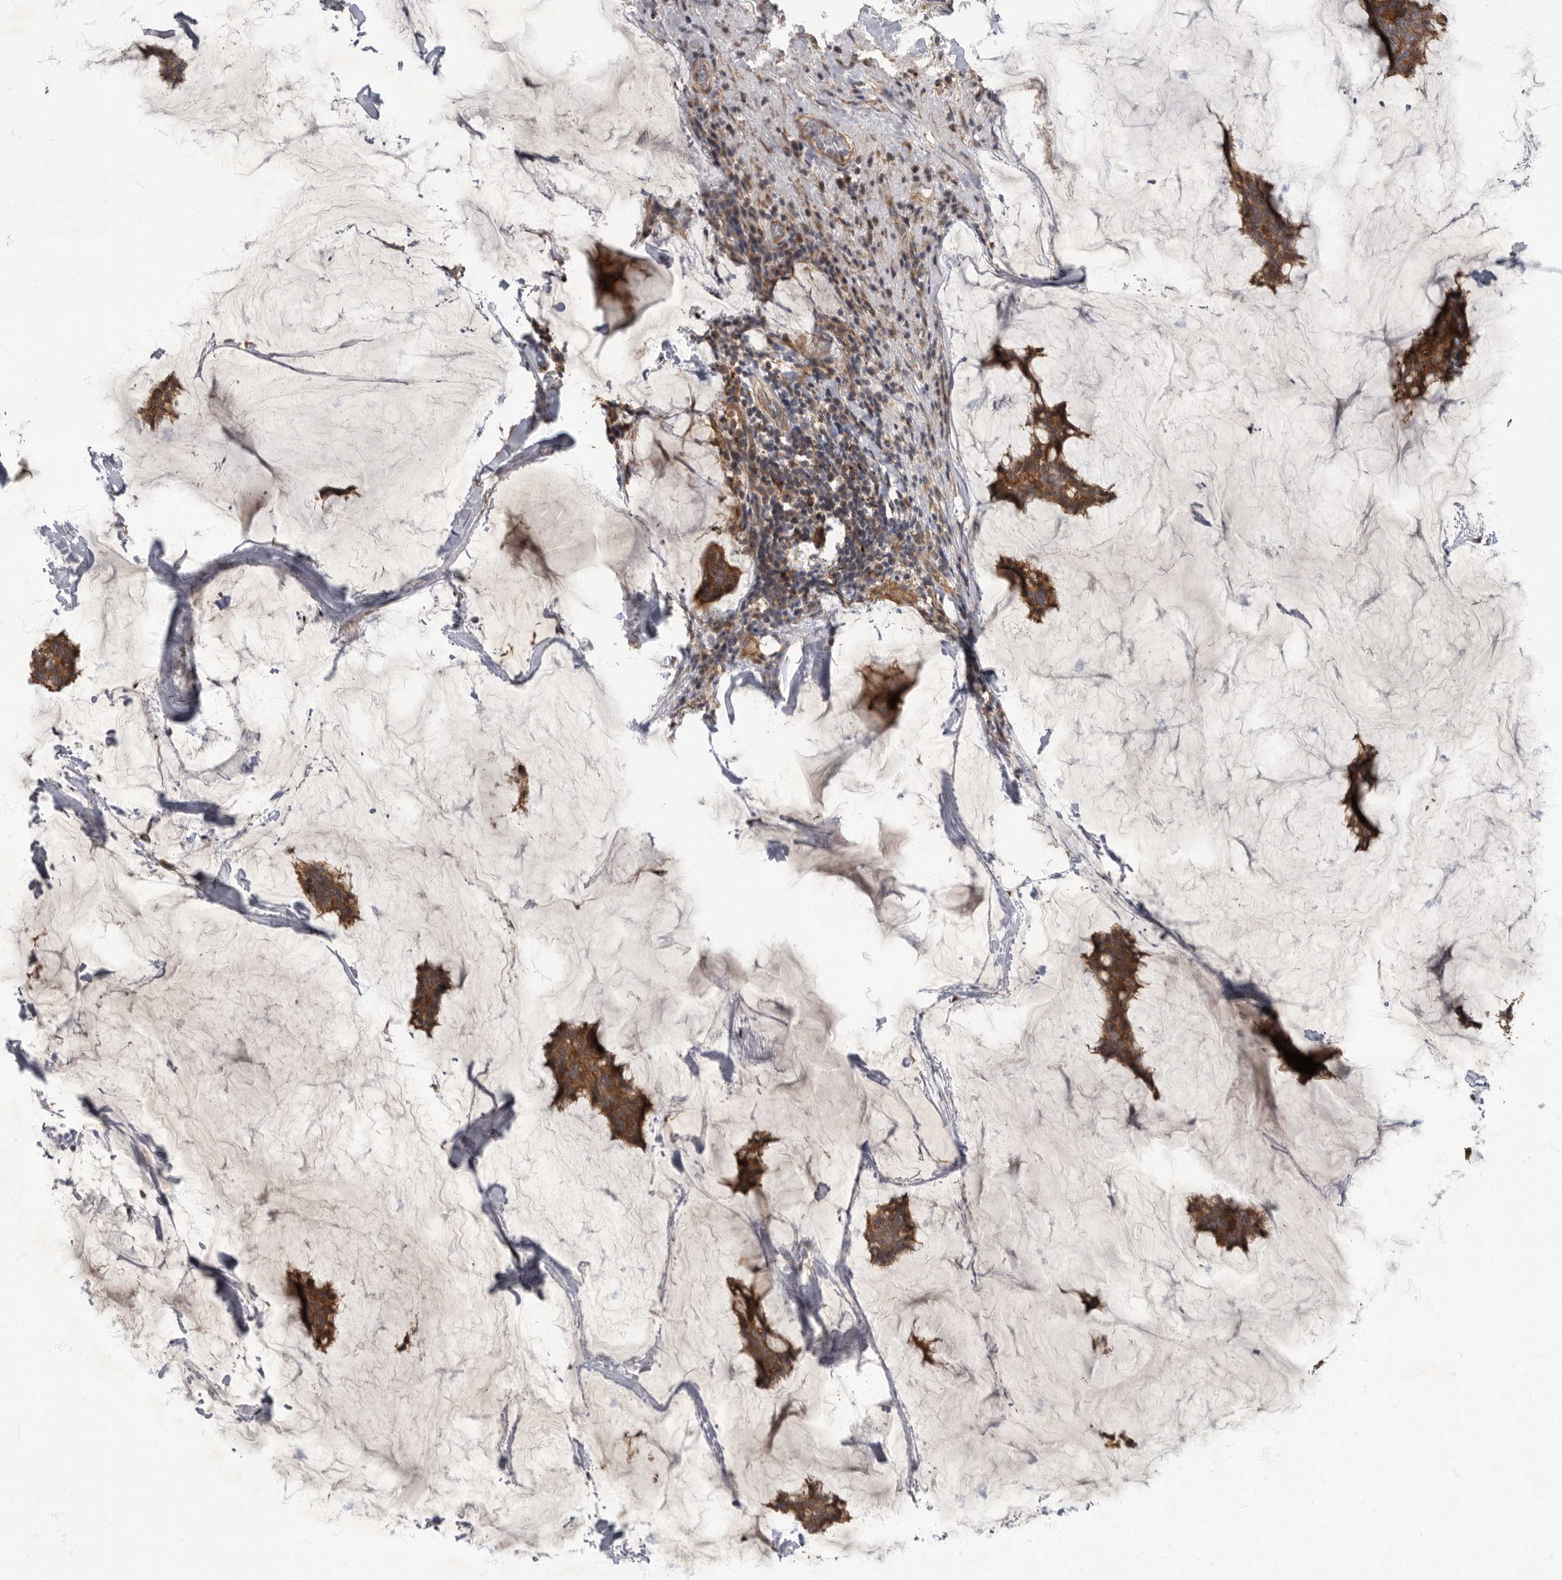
{"staining": {"intensity": "strong", "quantity": ">75%", "location": "cytoplasmic/membranous"}, "tissue": "breast cancer", "cell_type": "Tumor cells", "image_type": "cancer", "snomed": [{"axis": "morphology", "description": "Duct carcinoma"}, {"axis": "topography", "description": "Breast"}], "caption": "Strong cytoplasmic/membranous protein staining is identified in approximately >75% of tumor cells in breast invasive ductal carcinoma.", "gene": "IQCK", "patient": {"sex": "female", "age": 93}}